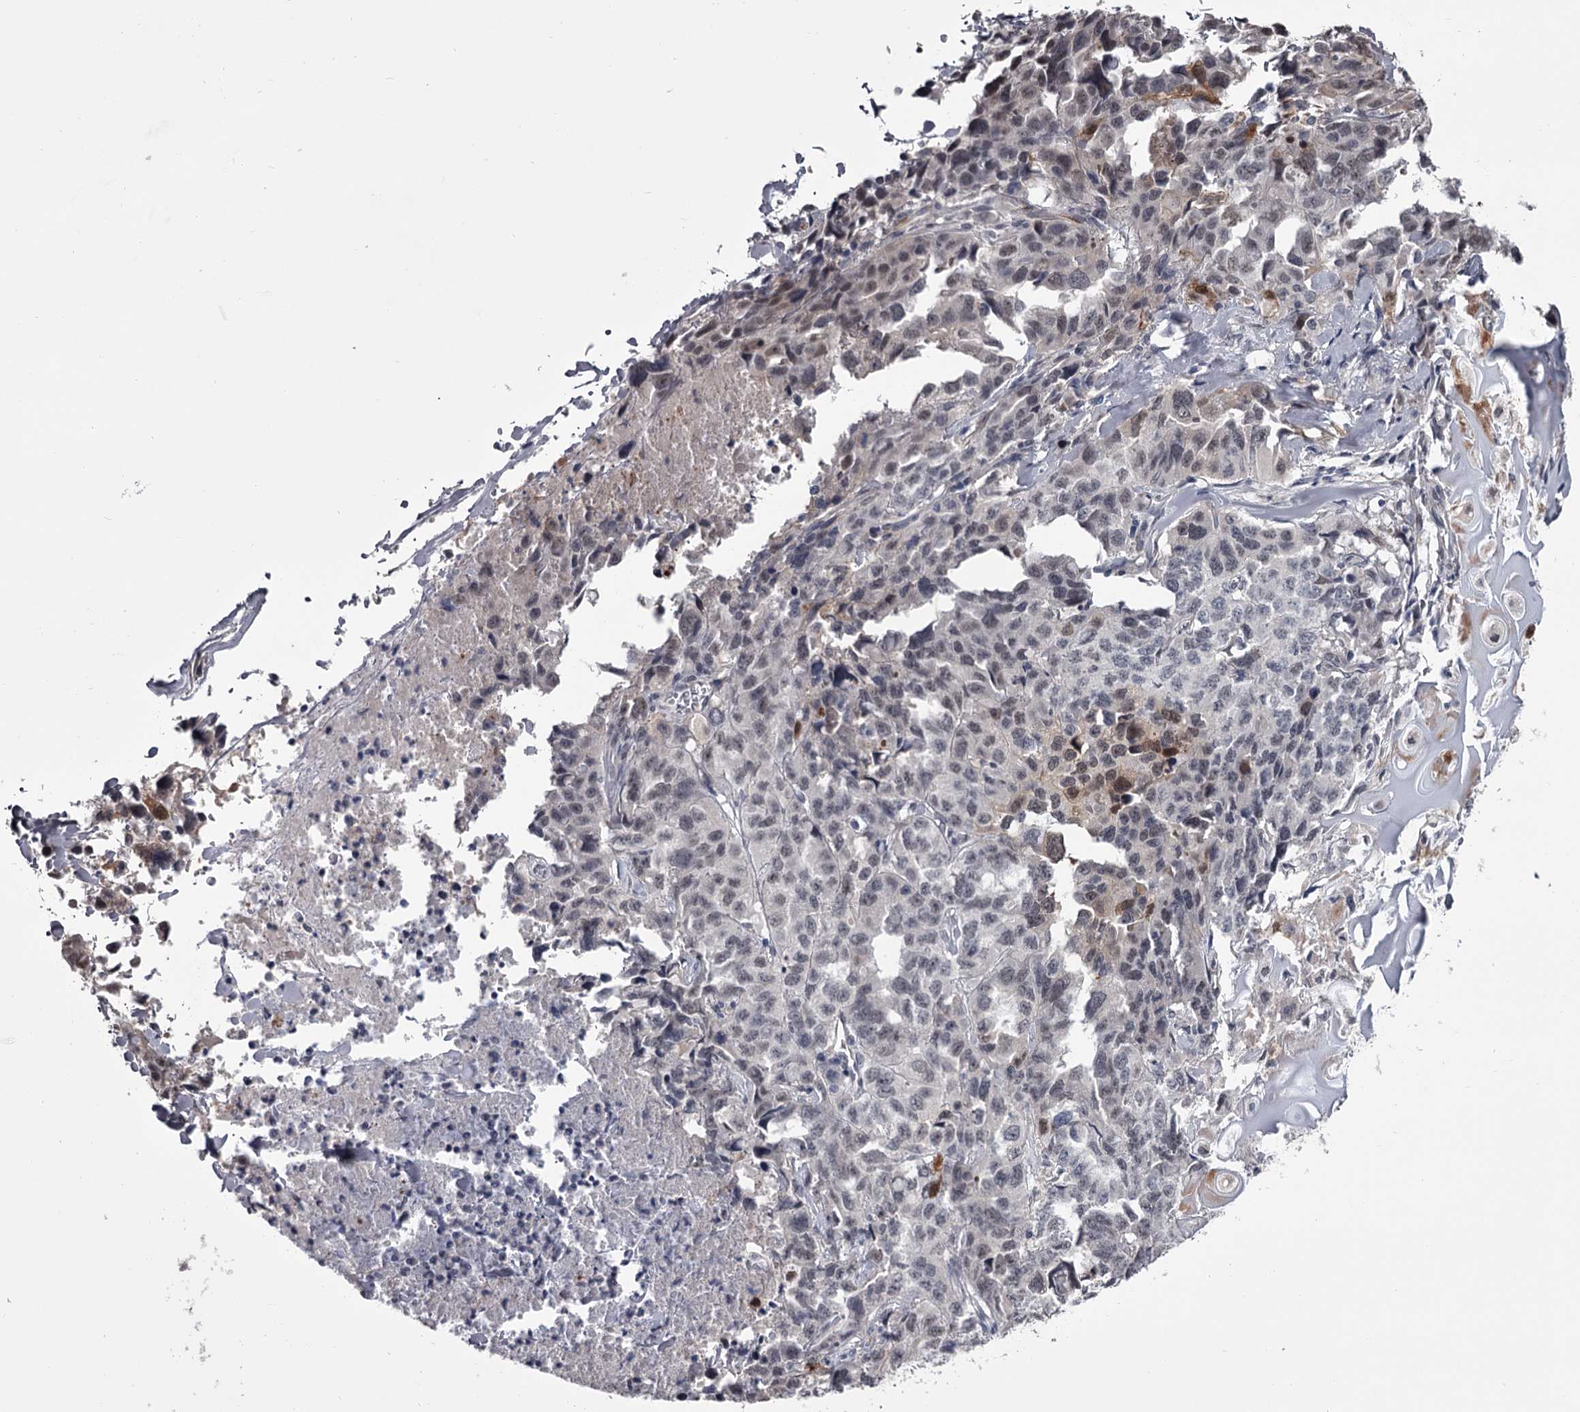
{"staining": {"intensity": "negative", "quantity": "none", "location": "none"}, "tissue": "lung cancer", "cell_type": "Tumor cells", "image_type": "cancer", "snomed": [{"axis": "morphology", "description": "Adenocarcinoma, NOS"}, {"axis": "topography", "description": "Lung"}], "caption": "Human adenocarcinoma (lung) stained for a protein using immunohistochemistry displays no staining in tumor cells.", "gene": "PRPF40B", "patient": {"sex": "female", "age": 51}}